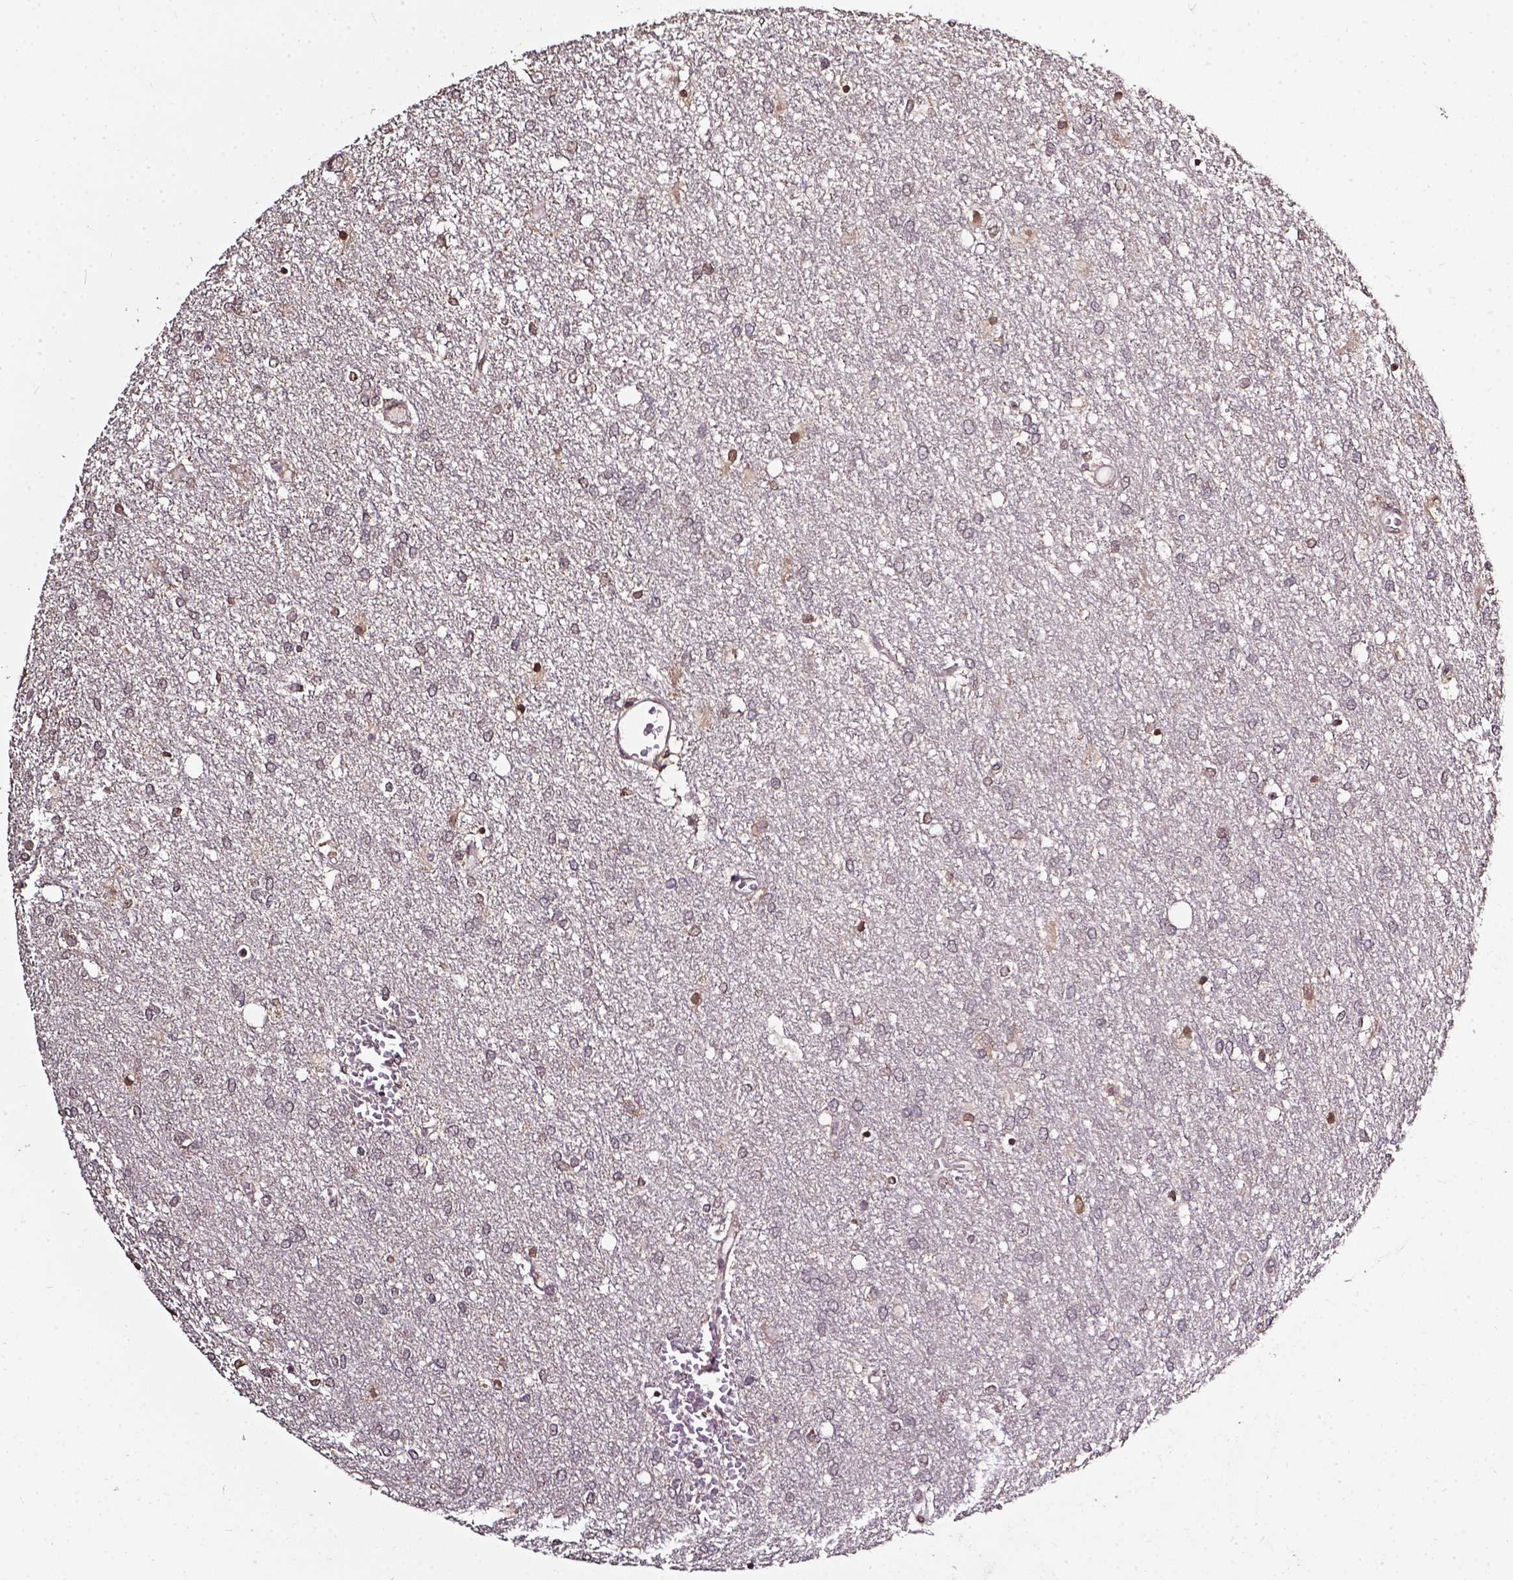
{"staining": {"intensity": "negative", "quantity": "none", "location": "none"}, "tissue": "glioma", "cell_type": "Tumor cells", "image_type": "cancer", "snomed": [{"axis": "morphology", "description": "Glioma, malignant, High grade"}, {"axis": "topography", "description": "Brain"}], "caption": "Tumor cells show no significant positivity in malignant glioma (high-grade).", "gene": "GLRA2", "patient": {"sex": "female", "age": 61}}